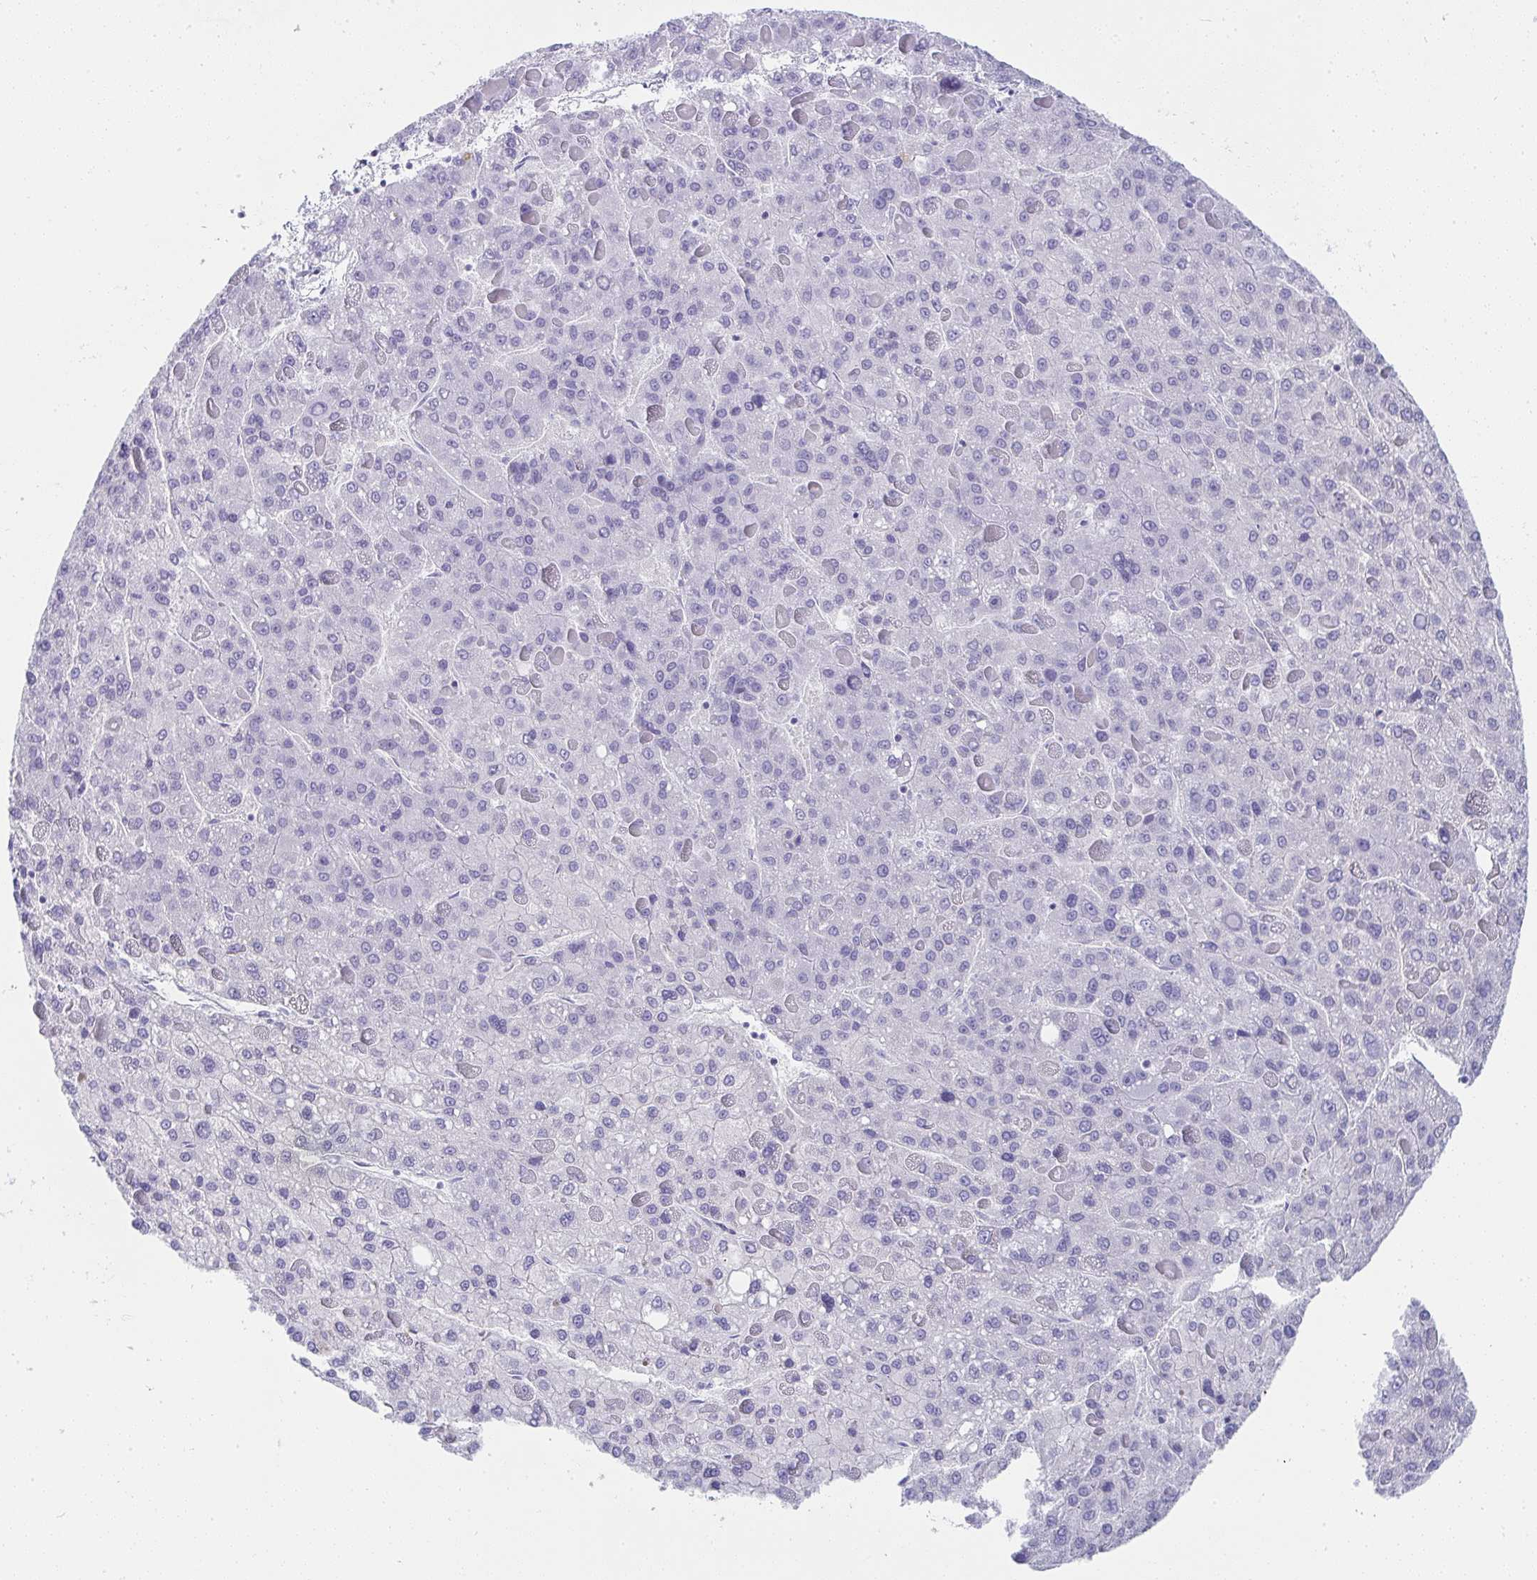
{"staining": {"intensity": "negative", "quantity": "none", "location": "none"}, "tissue": "liver cancer", "cell_type": "Tumor cells", "image_type": "cancer", "snomed": [{"axis": "morphology", "description": "Carcinoma, Hepatocellular, NOS"}, {"axis": "topography", "description": "Liver"}], "caption": "IHC of liver hepatocellular carcinoma displays no expression in tumor cells.", "gene": "PRND", "patient": {"sex": "female", "age": 82}}